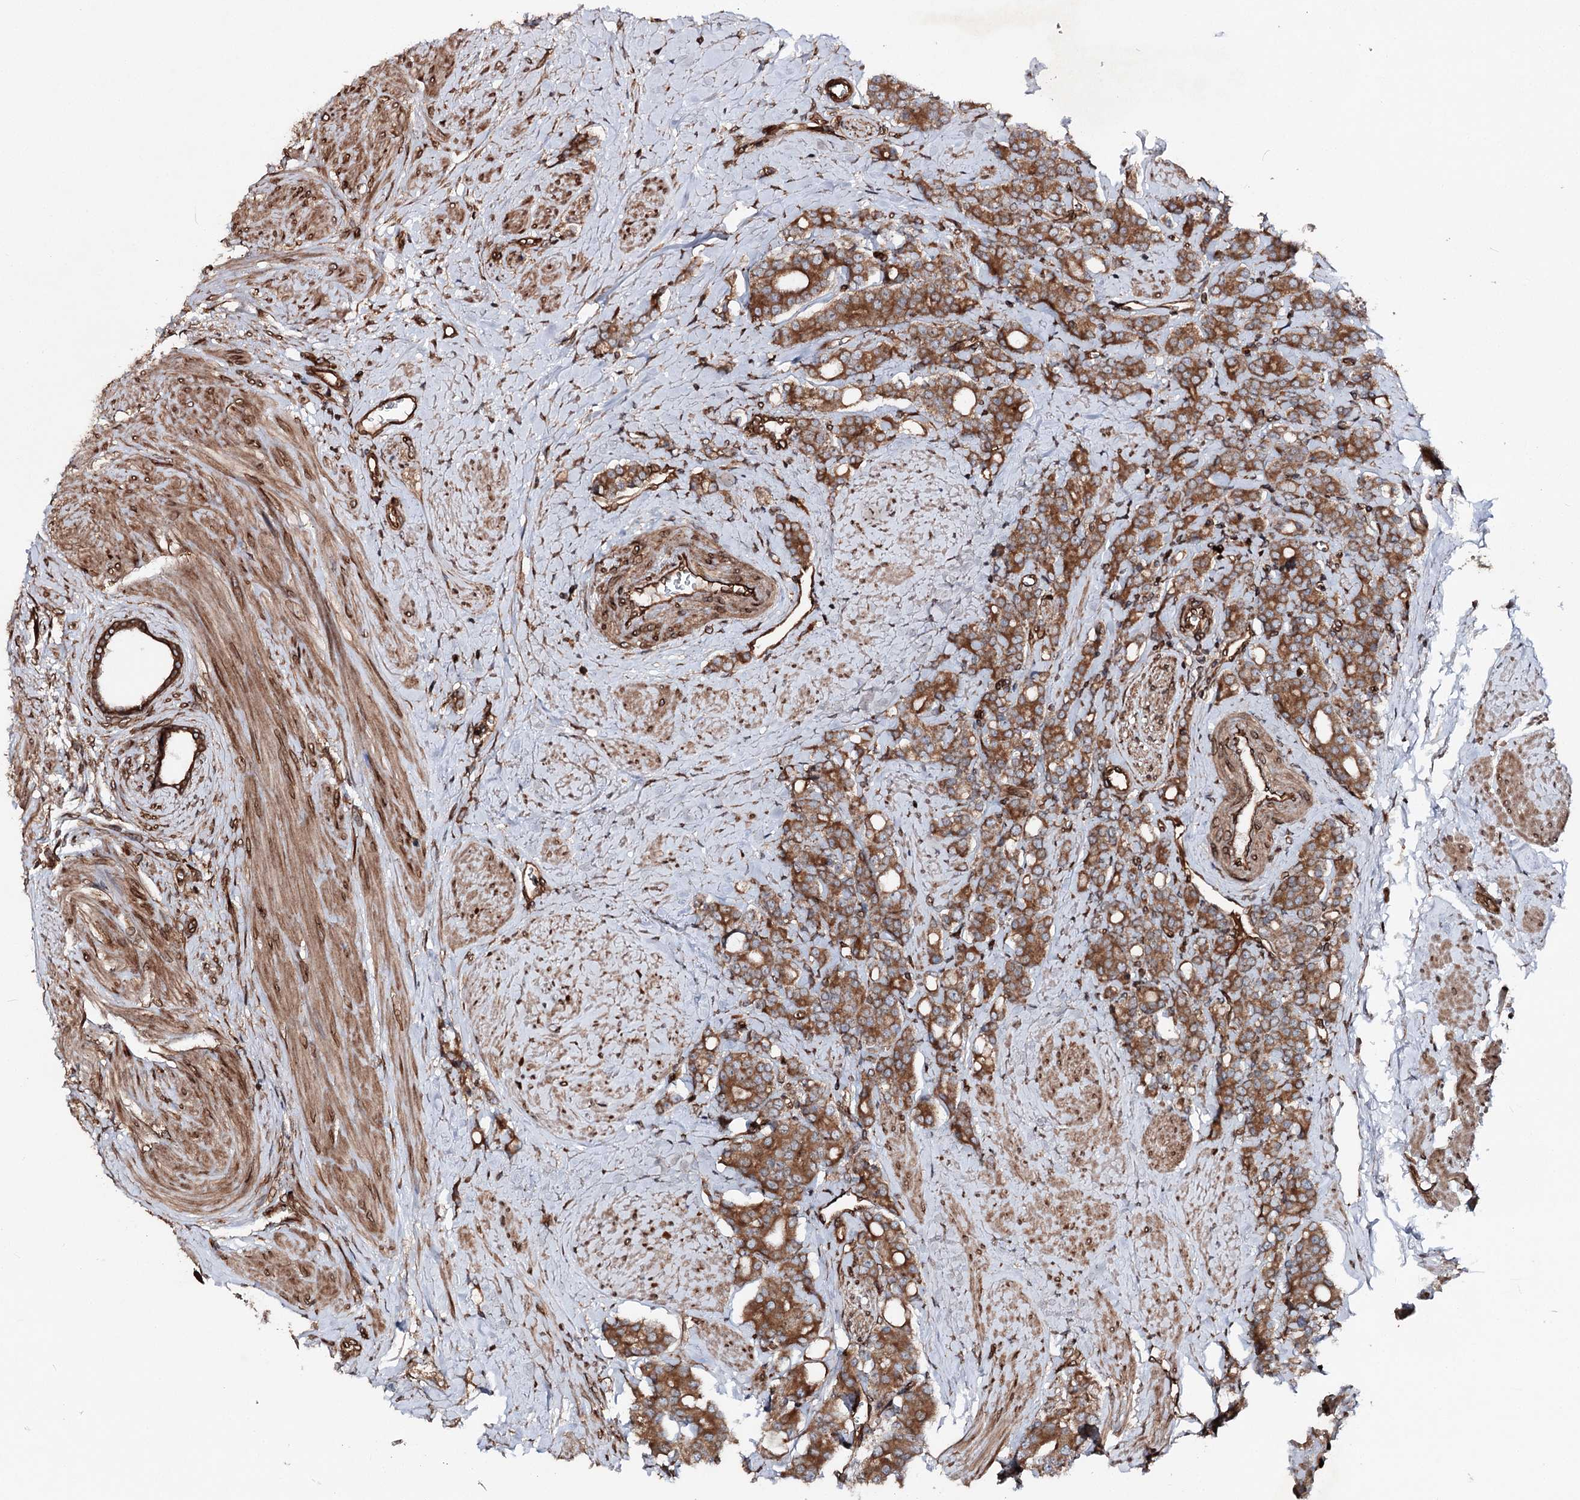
{"staining": {"intensity": "moderate", "quantity": ">75%", "location": "cytoplasmic/membranous"}, "tissue": "prostate cancer", "cell_type": "Tumor cells", "image_type": "cancer", "snomed": [{"axis": "morphology", "description": "Adenocarcinoma, High grade"}, {"axis": "topography", "description": "Prostate"}], "caption": "Tumor cells exhibit moderate cytoplasmic/membranous positivity in about >75% of cells in prostate cancer. The staining was performed using DAB, with brown indicating positive protein expression. Nuclei are stained blue with hematoxylin.", "gene": "FGFR1OP2", "patient": {"sex": "male", "age": 62}}